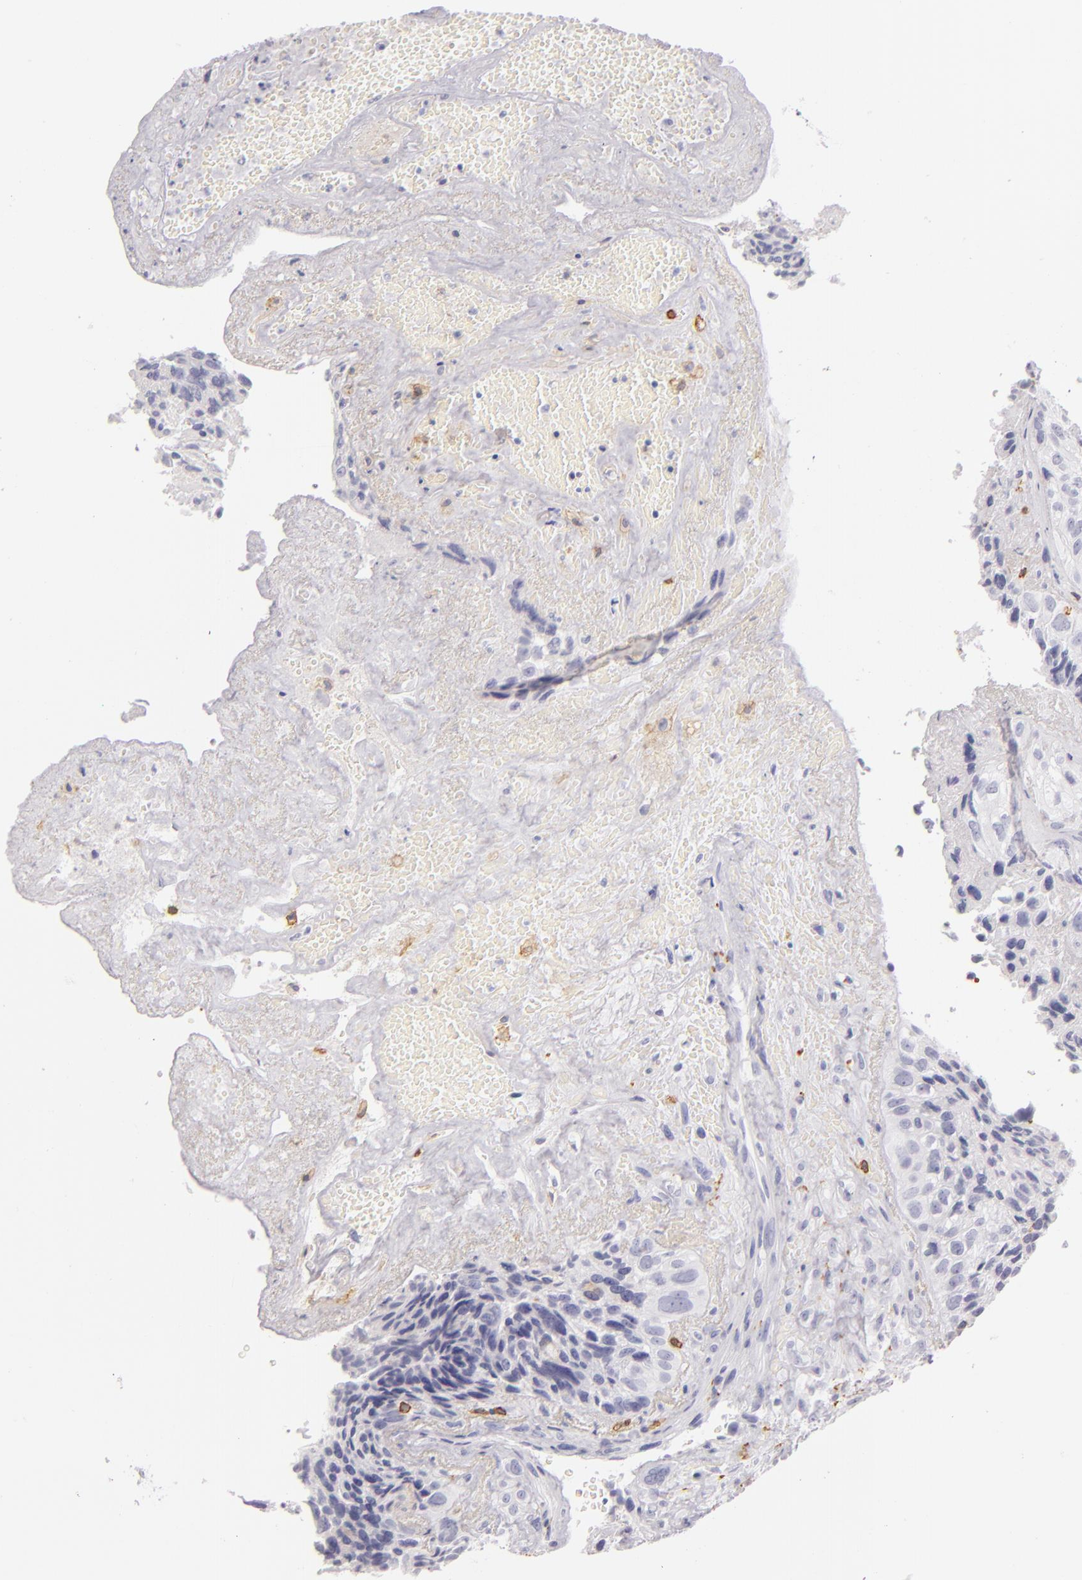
{"staining": {"intensity": "negative", "quantity": "none", "location": "none"}, "tissue": "breast cancer", "cell_type": "Tumor cells", "image_type": "cancer", "snomed": [{"axis": "morphology", "description": "Neoplasm, malignant, NOS"}, {"axis": "topography", "description": "Breast"}], "caption": "An immunohistochemistry (IHC) micrograph of breast cancer is shown. There is no staining in tumor cells of breast cancer.", "gene": "LAT", "patient": {"sex": "female", "age": 50}}